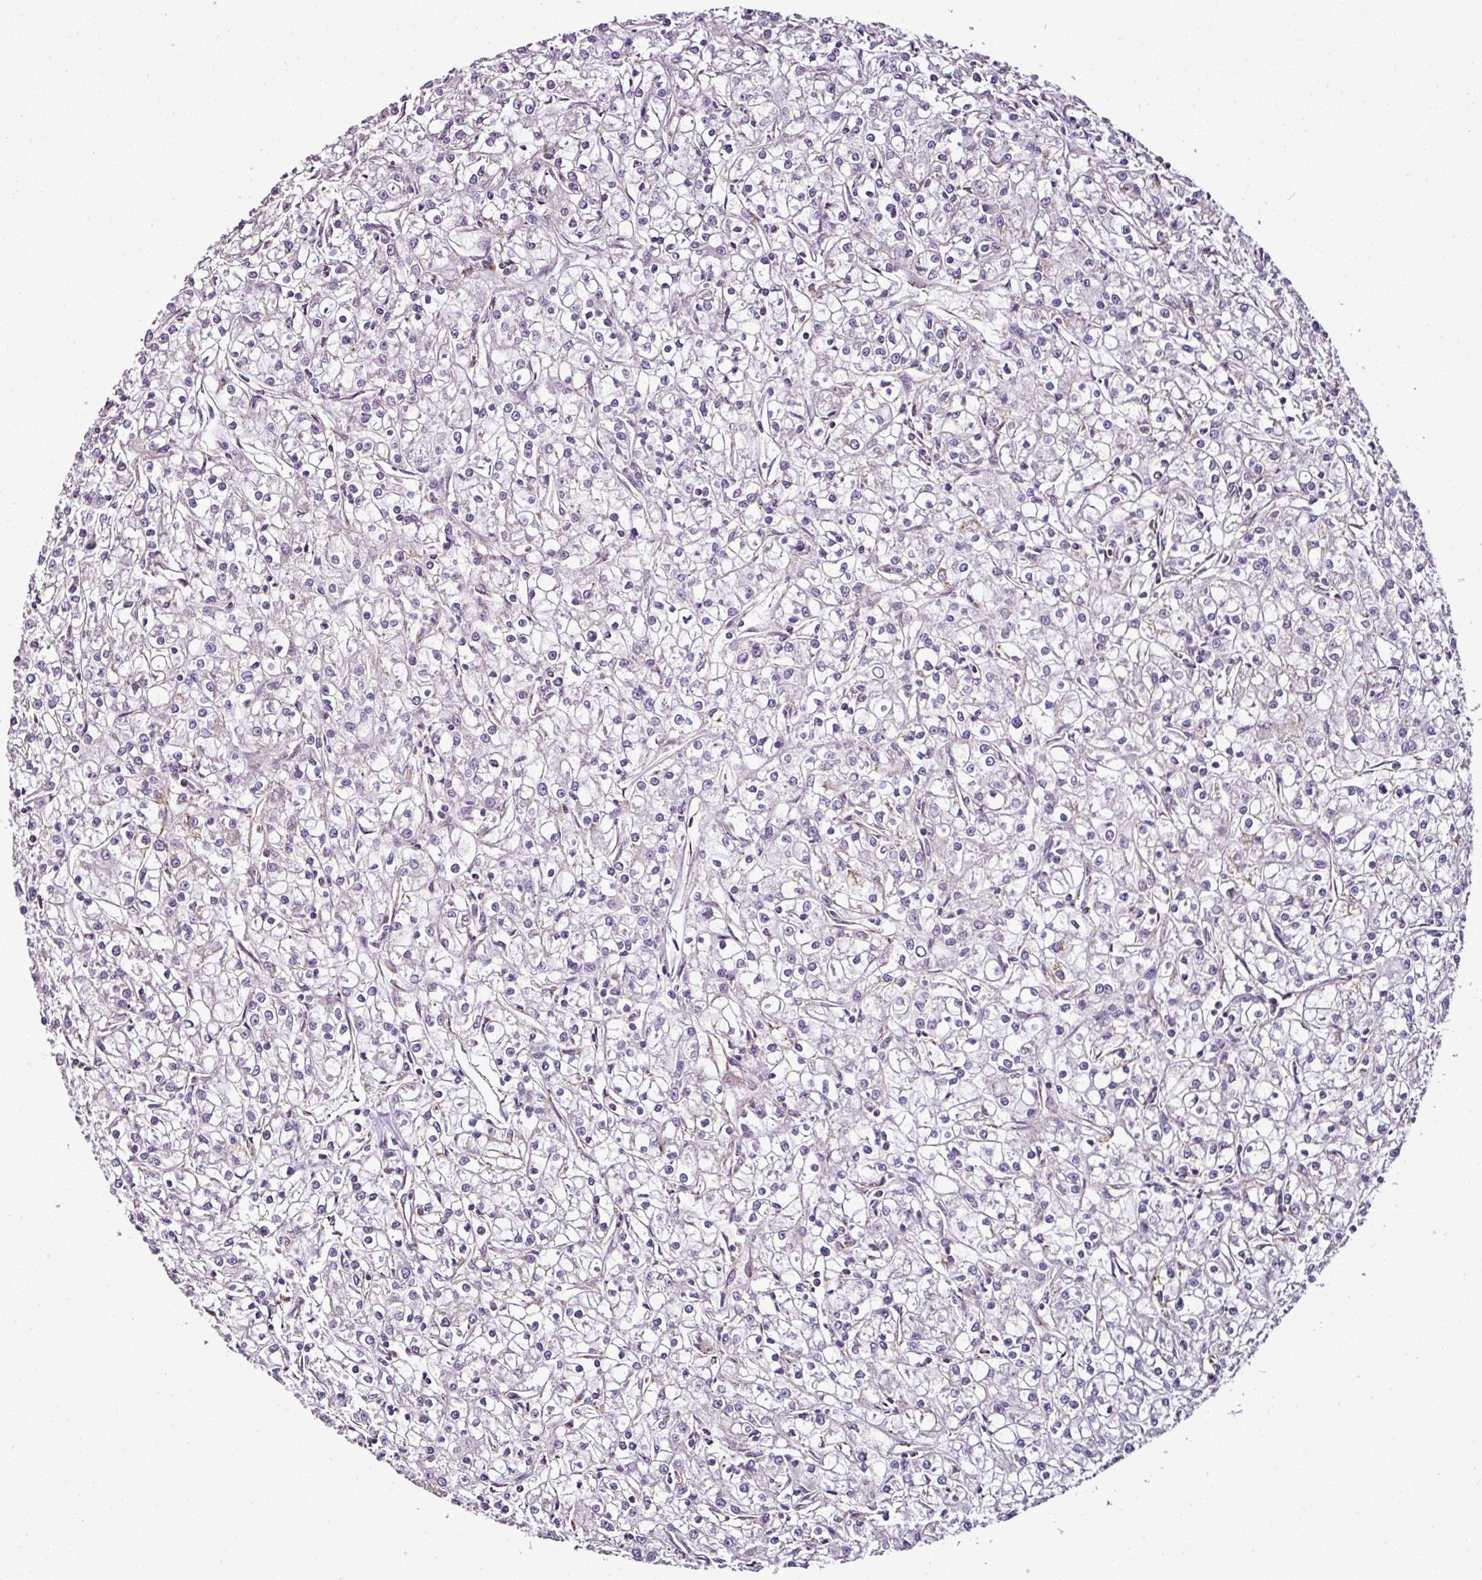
{"staining": {"intensity": "negative", "quantity": "none", "location": "none"}, "tissue": "renal cancer", "cell_type": "Tumor cells", "image_type": "cancer", "snomed": [{"axis": "morphology", "description": "Adenocarcinoma, NOS"}, {"axis": "topography", "description": "Kidney"}], "caption": "The photomicrograph exhibits no staining of tumor cells in renal adenocarcinoma.", "gene": "DPAGT1", "patient": {"sex": "female", "age": 59}}